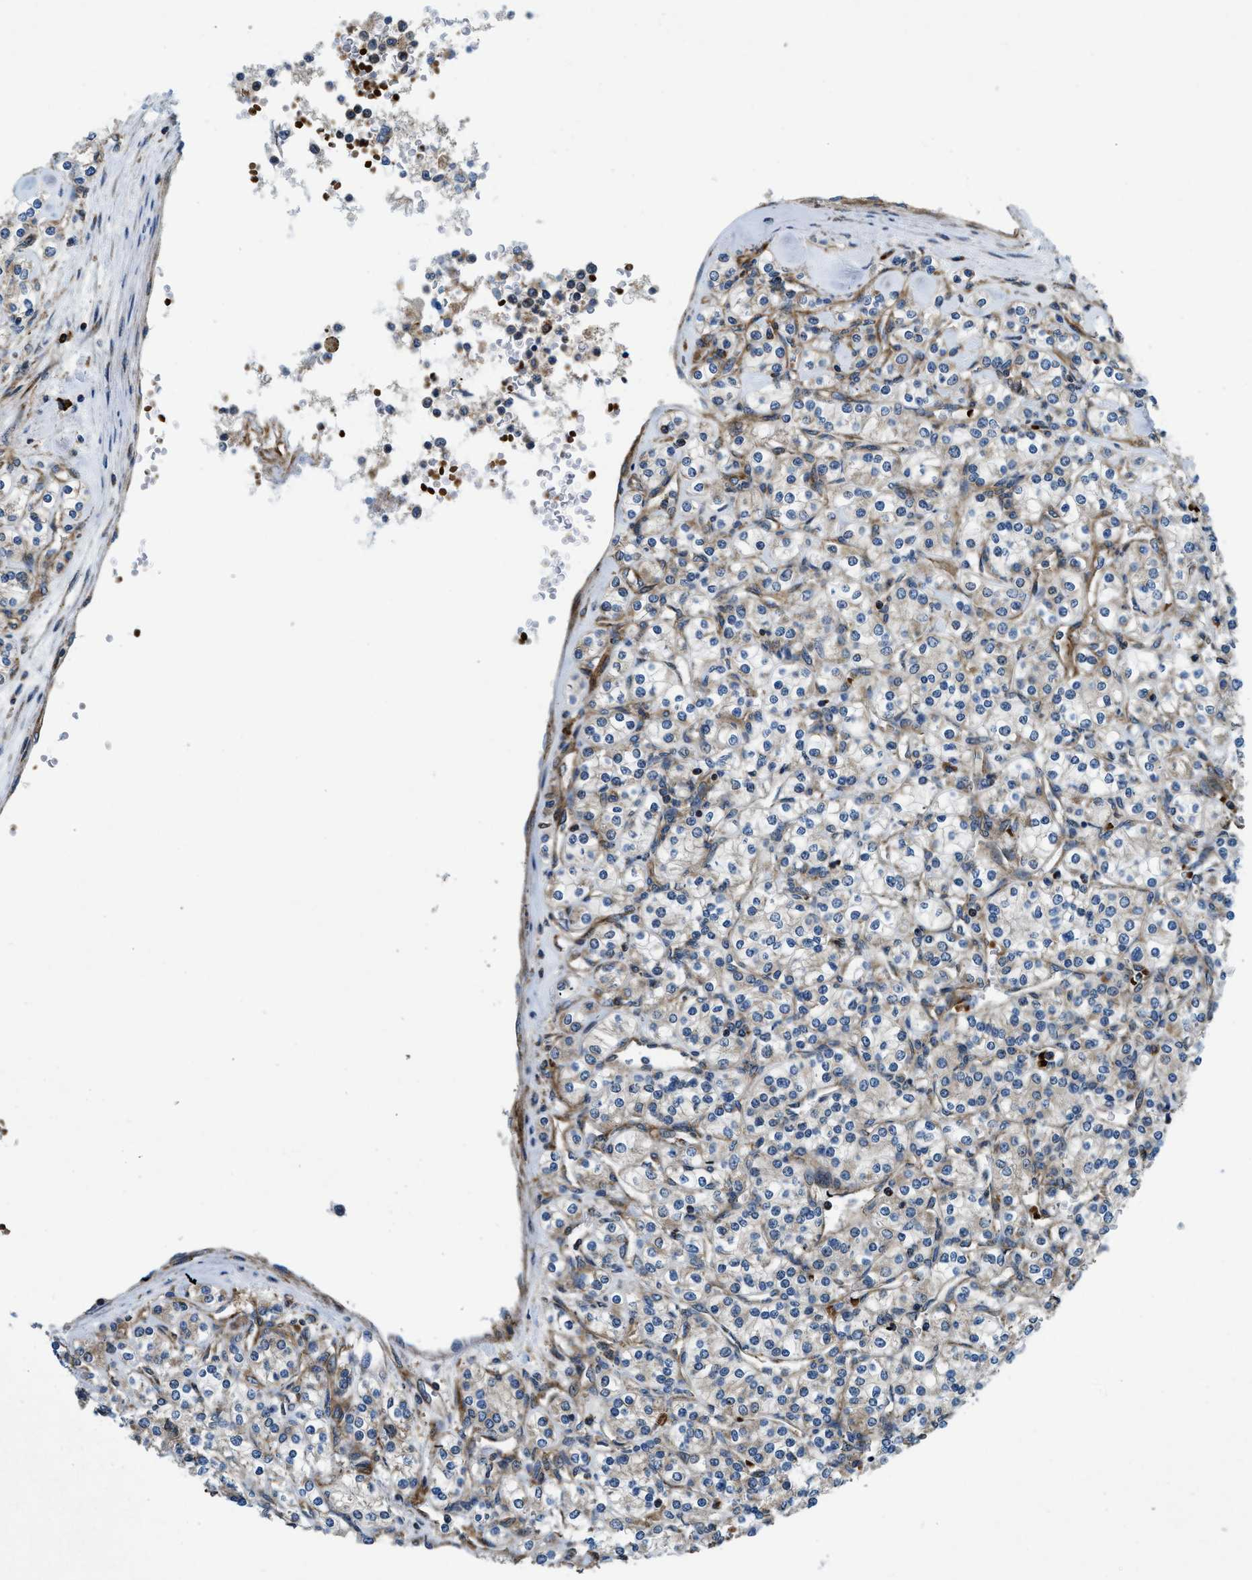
{"staining": {"intensity": "negative", "quantity": "none", "location": "none"}, "tissue": "renal cancer", "cell_type": "Tumor cells", "image_type": "cancer", "snomed": [{"axis": "morphology", "description": "Adenocarcinoma, NOS"}, {"axis": "topography", "description": "Kidney"}], "caption": "This is an immunohistochemistry micrograph of human renal adenocarcinoma. There is no expression in tumor cells.", "gene": "CSPG4", "patient": {"sex": "male", "age": 77}}